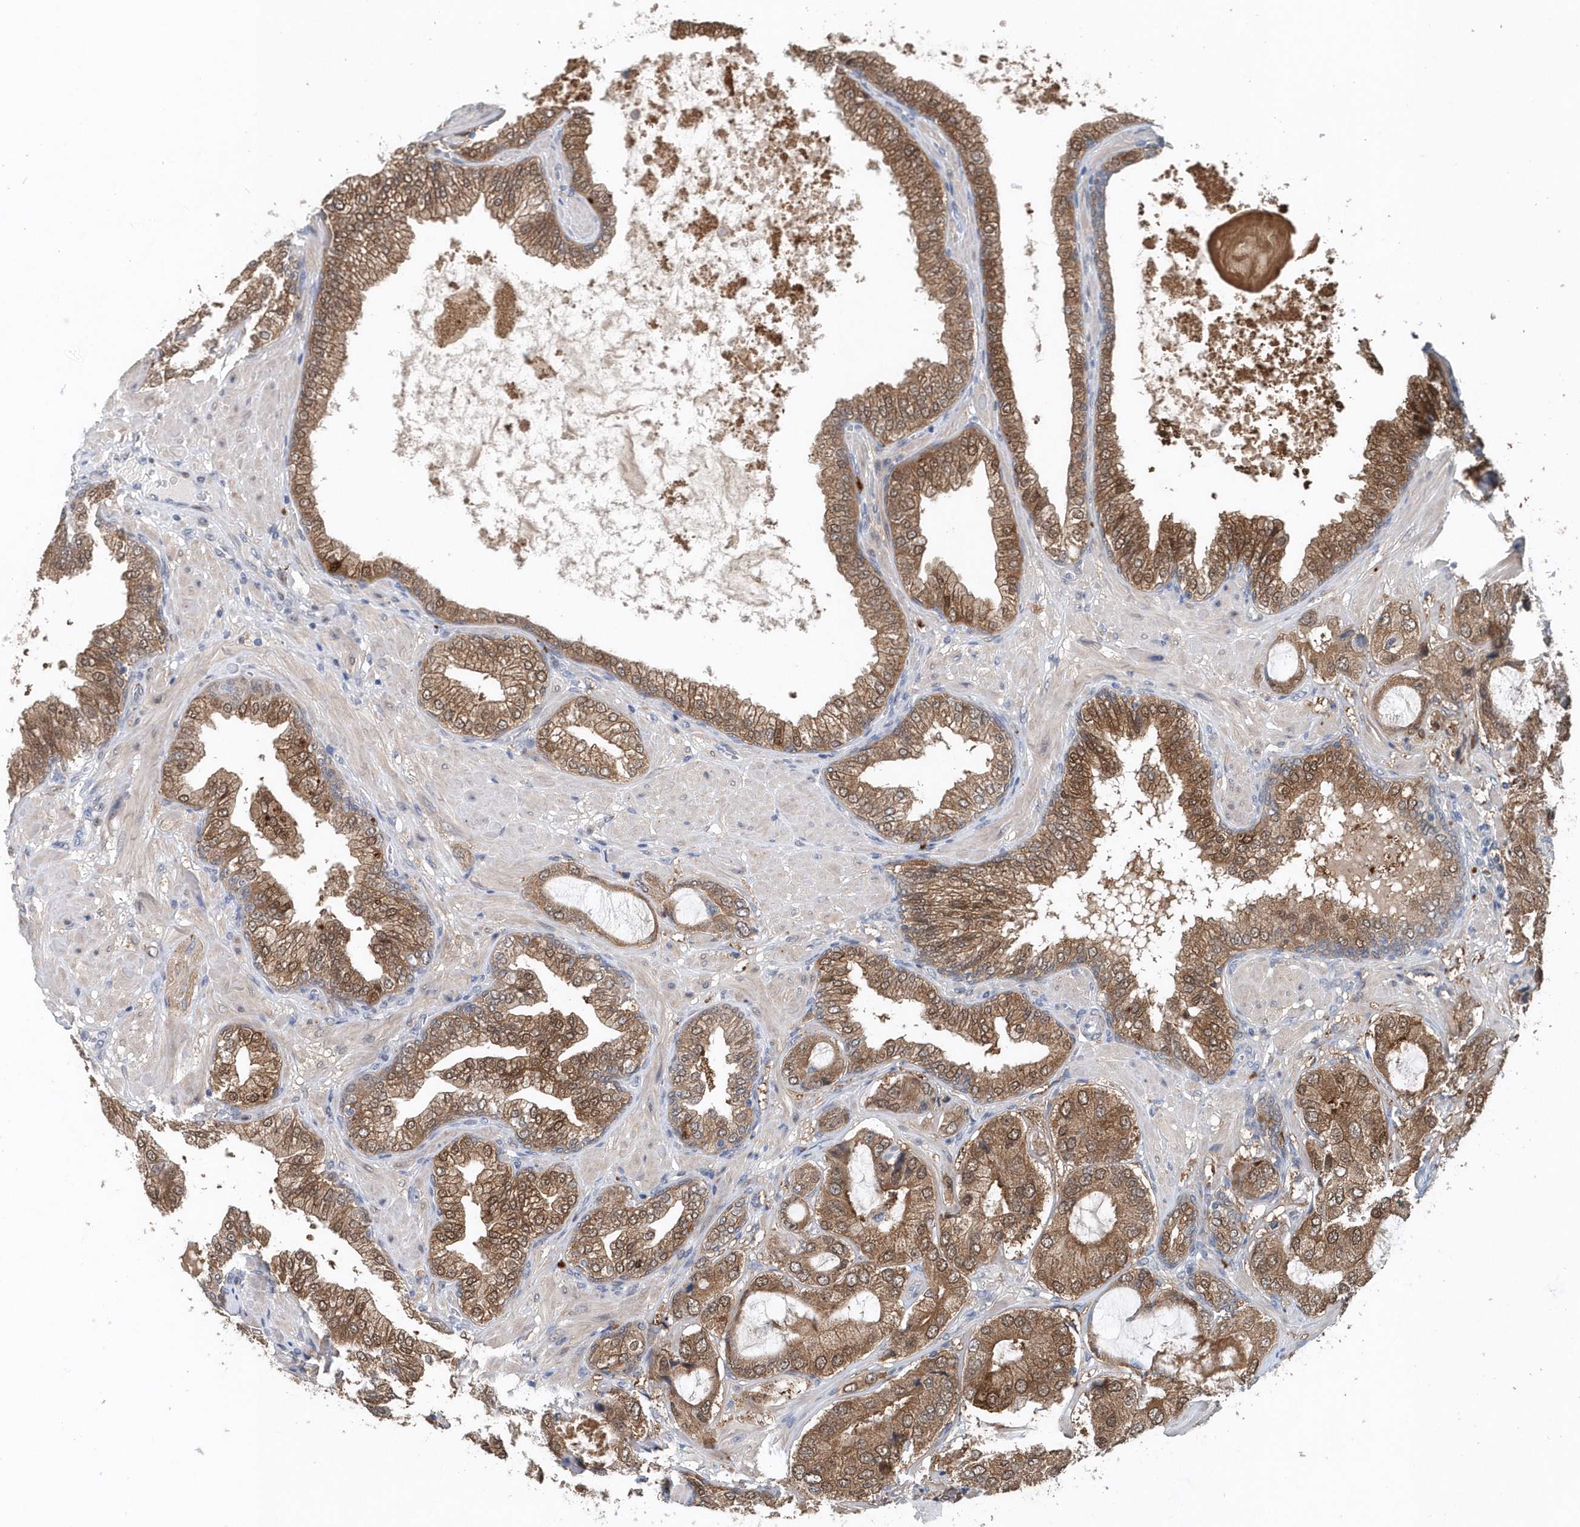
{"staining": {"intensity": "strong", "quantity": ">75%", "location": "cytoplasmic/membranous"}, "tissue": "prostate cancer", "cell_type": "Tumor cells", "image_type": "cancer", "snomed": [{"axis": "morphology", "description": "Adenocarcinoma, High grade"}, {"axis": "topography", "description": "Prostate"}], "caption": "This photomicrograph demonstrates IHC staining of human prostate adenocarcinoma (high-grade), with high strong cytoplasmic/membranous expression in about >75% of tumor cells.", "gene": "PFN2", "patient": {"sex": "male", "age": 59}}